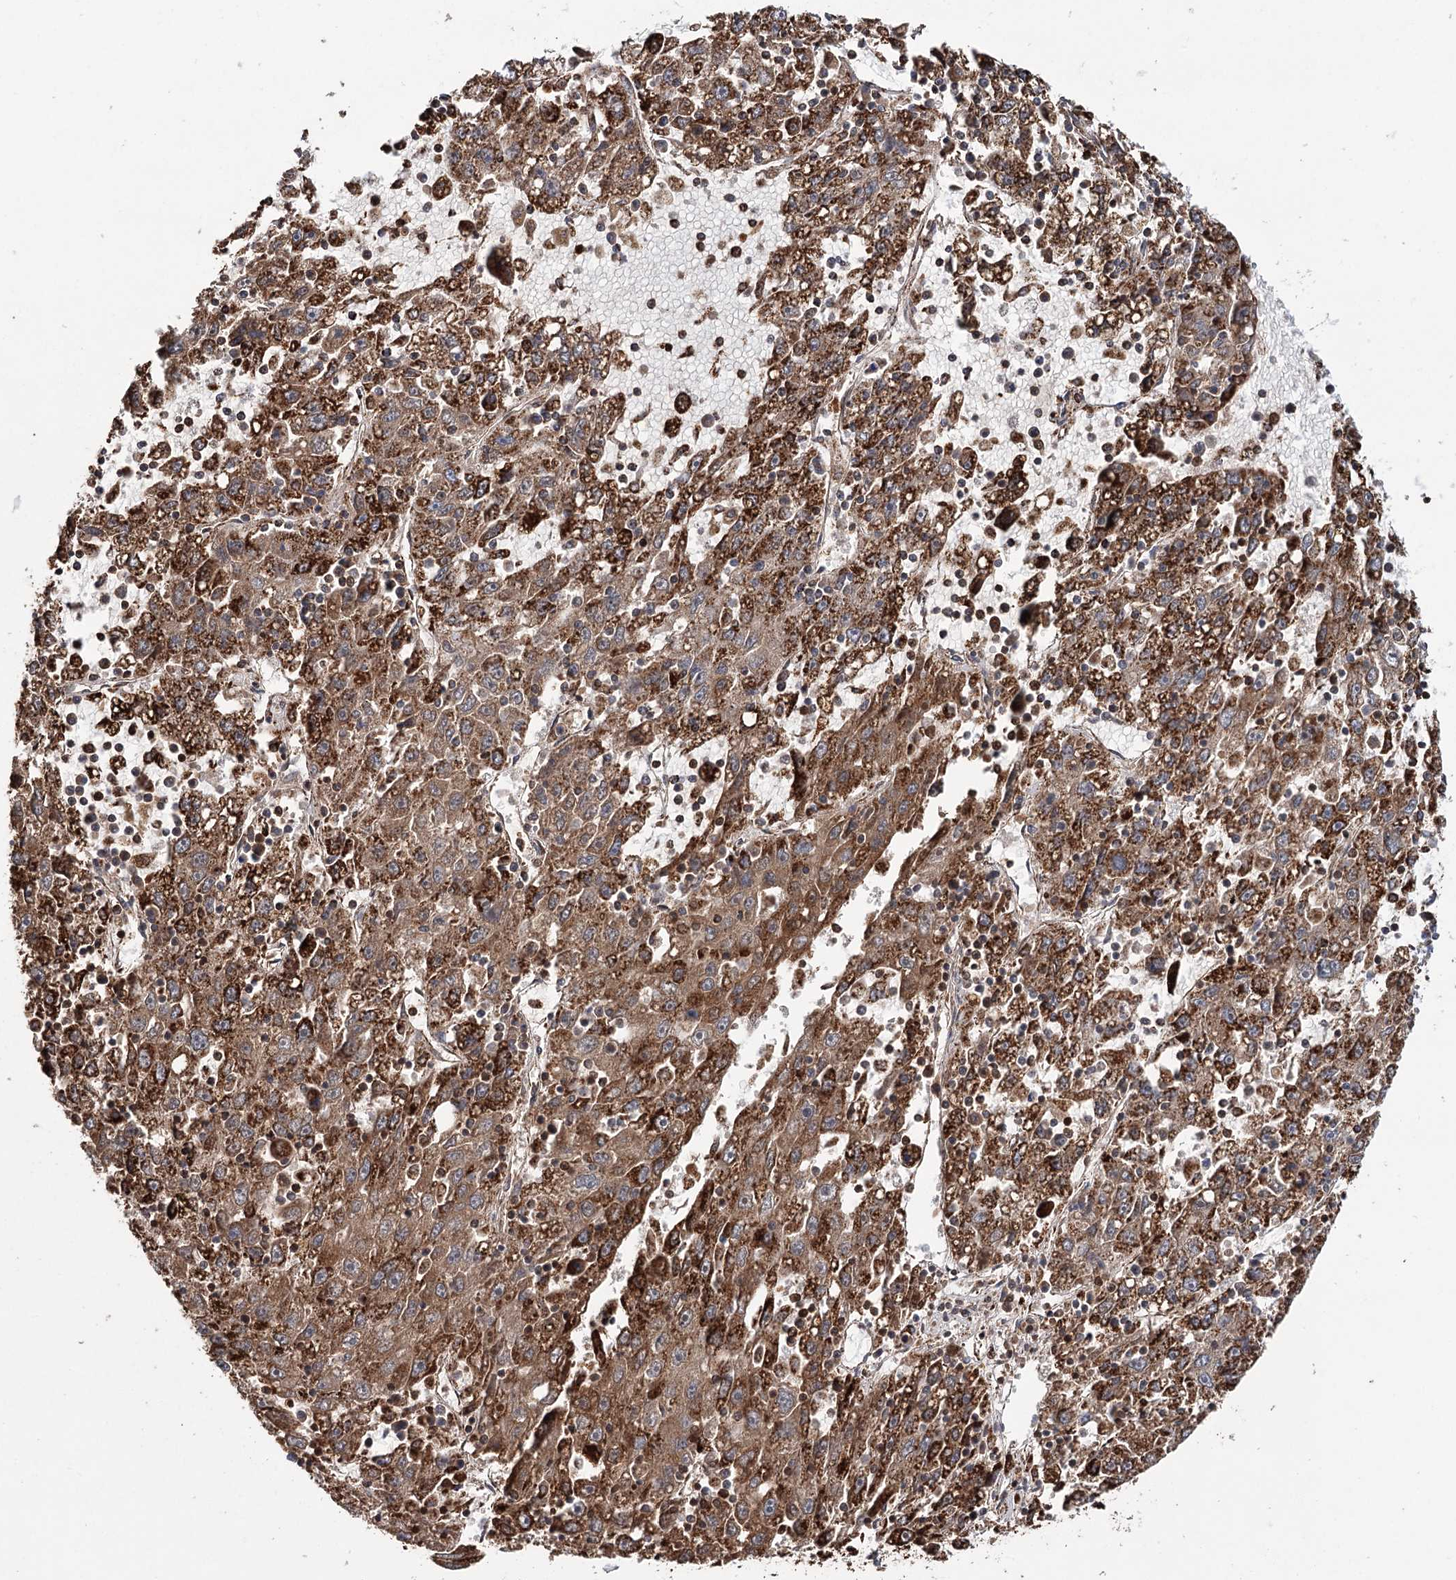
{"staining": {"intensity": "moderate", "quantity": ">75%", "location": "cytoplasmic/membranous"}, "tissue": "liver cancer", "cell_type": "Tumor cells", "image_type": "cancer", "snomed": [{"axis": "morphology", "description": "Carcinoma, Hepatocellular, NOS"}, {"axis": "topography", "description": "Liver"}], "caption": "The micrograph exhibits a brown stain indicating the presence of a protein in the cytoplasmic/membranous of tumor cells in liver hepatocellular carcinoma.", "gene": "APH1A", "patient": {"sex": "male", "age": 49}}